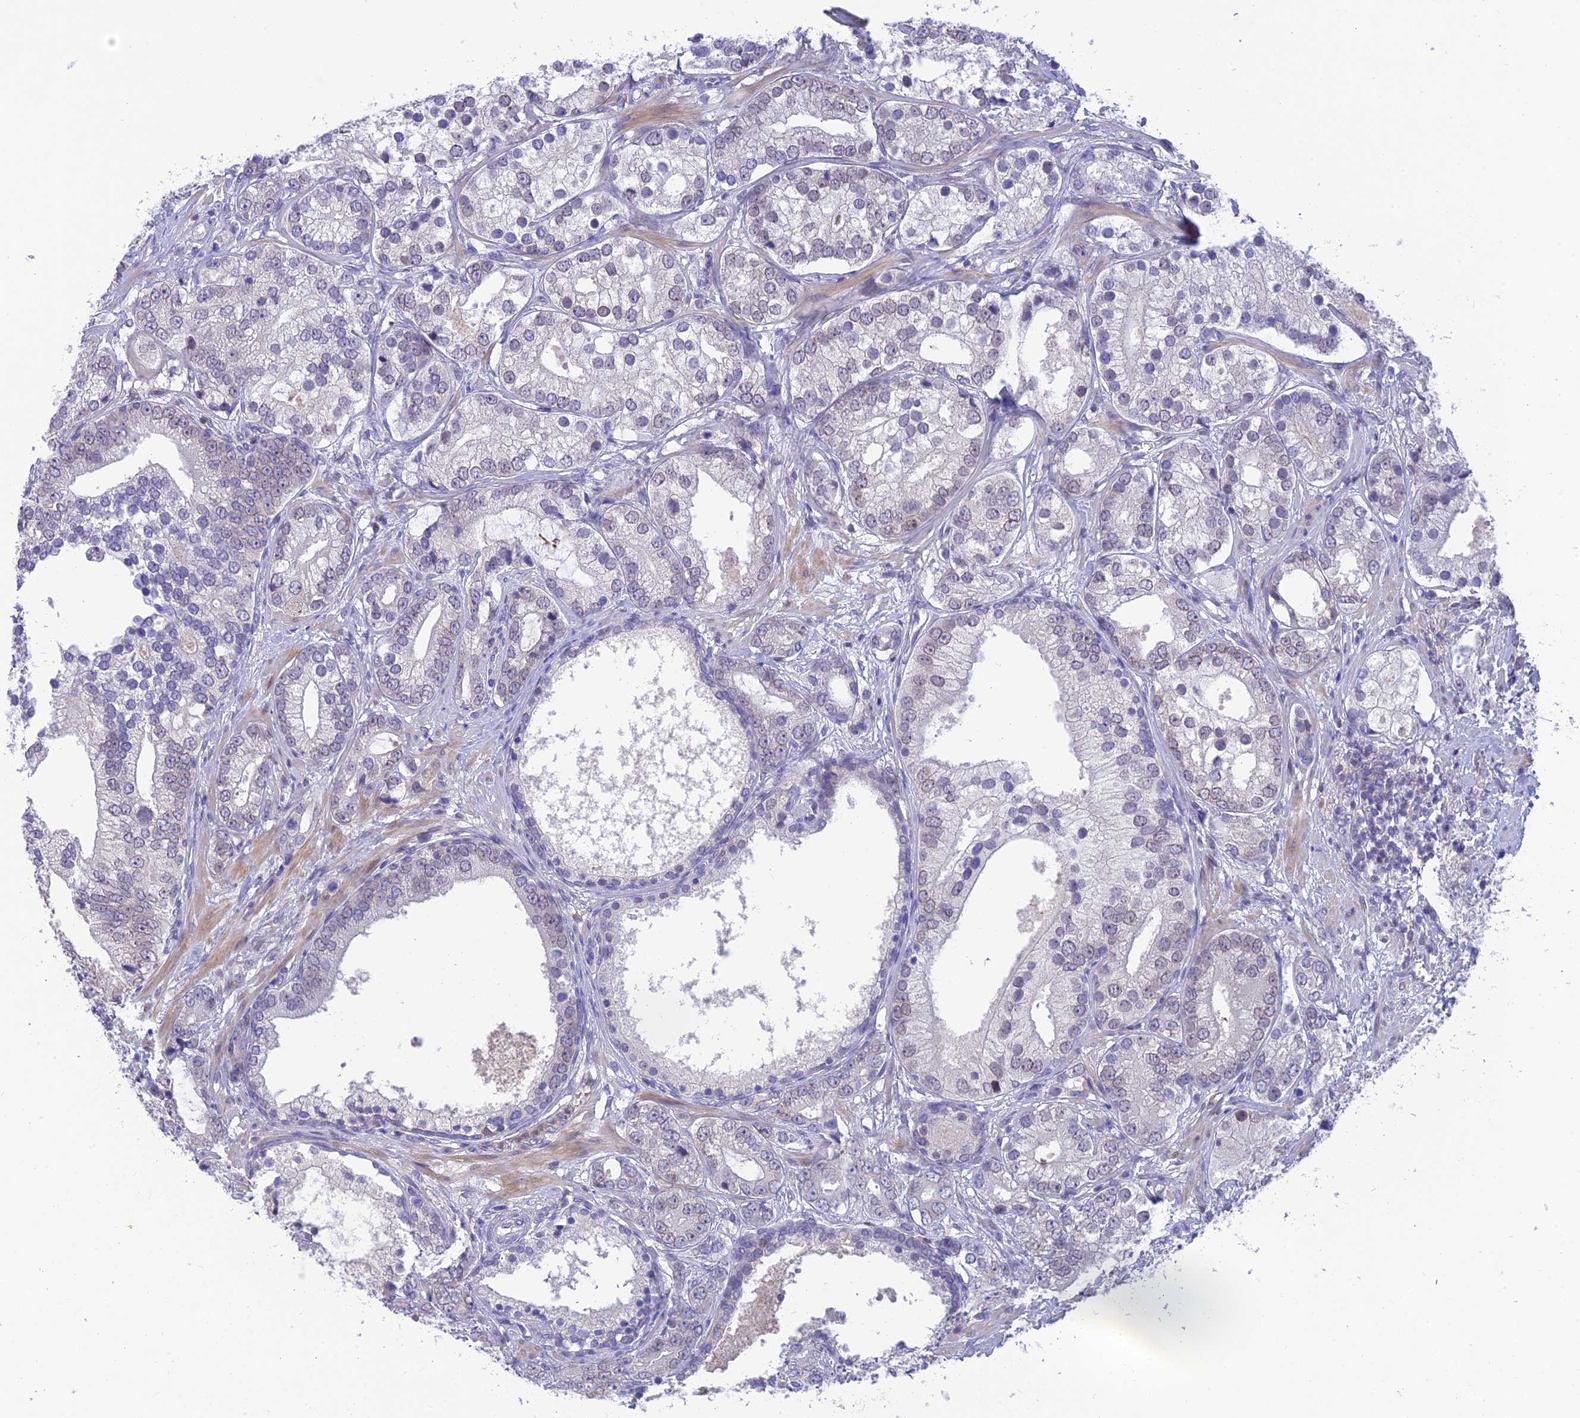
{"staining": {"intensity": "negative", "quantity": "none", "location": "none"}, "tissue": "prostate cancer", "cell_type": "Tumor cells", "image_type": "cancer", "snomed": [{"axis": "morphology", "description": "Adenocarcinoma, High grade"}, {"axis": "topography", "description": "Prostate"}], "caption": "High magnification brightfield microscopy of prostate cancer (adenocarcinoma (high-grade)) stained with DAB (brown) and counterstained with hematoxylin (blue): tumor cells show no significant staining.", "gene": "BMT2", "patient": {"sex": "male", "age": 75}}